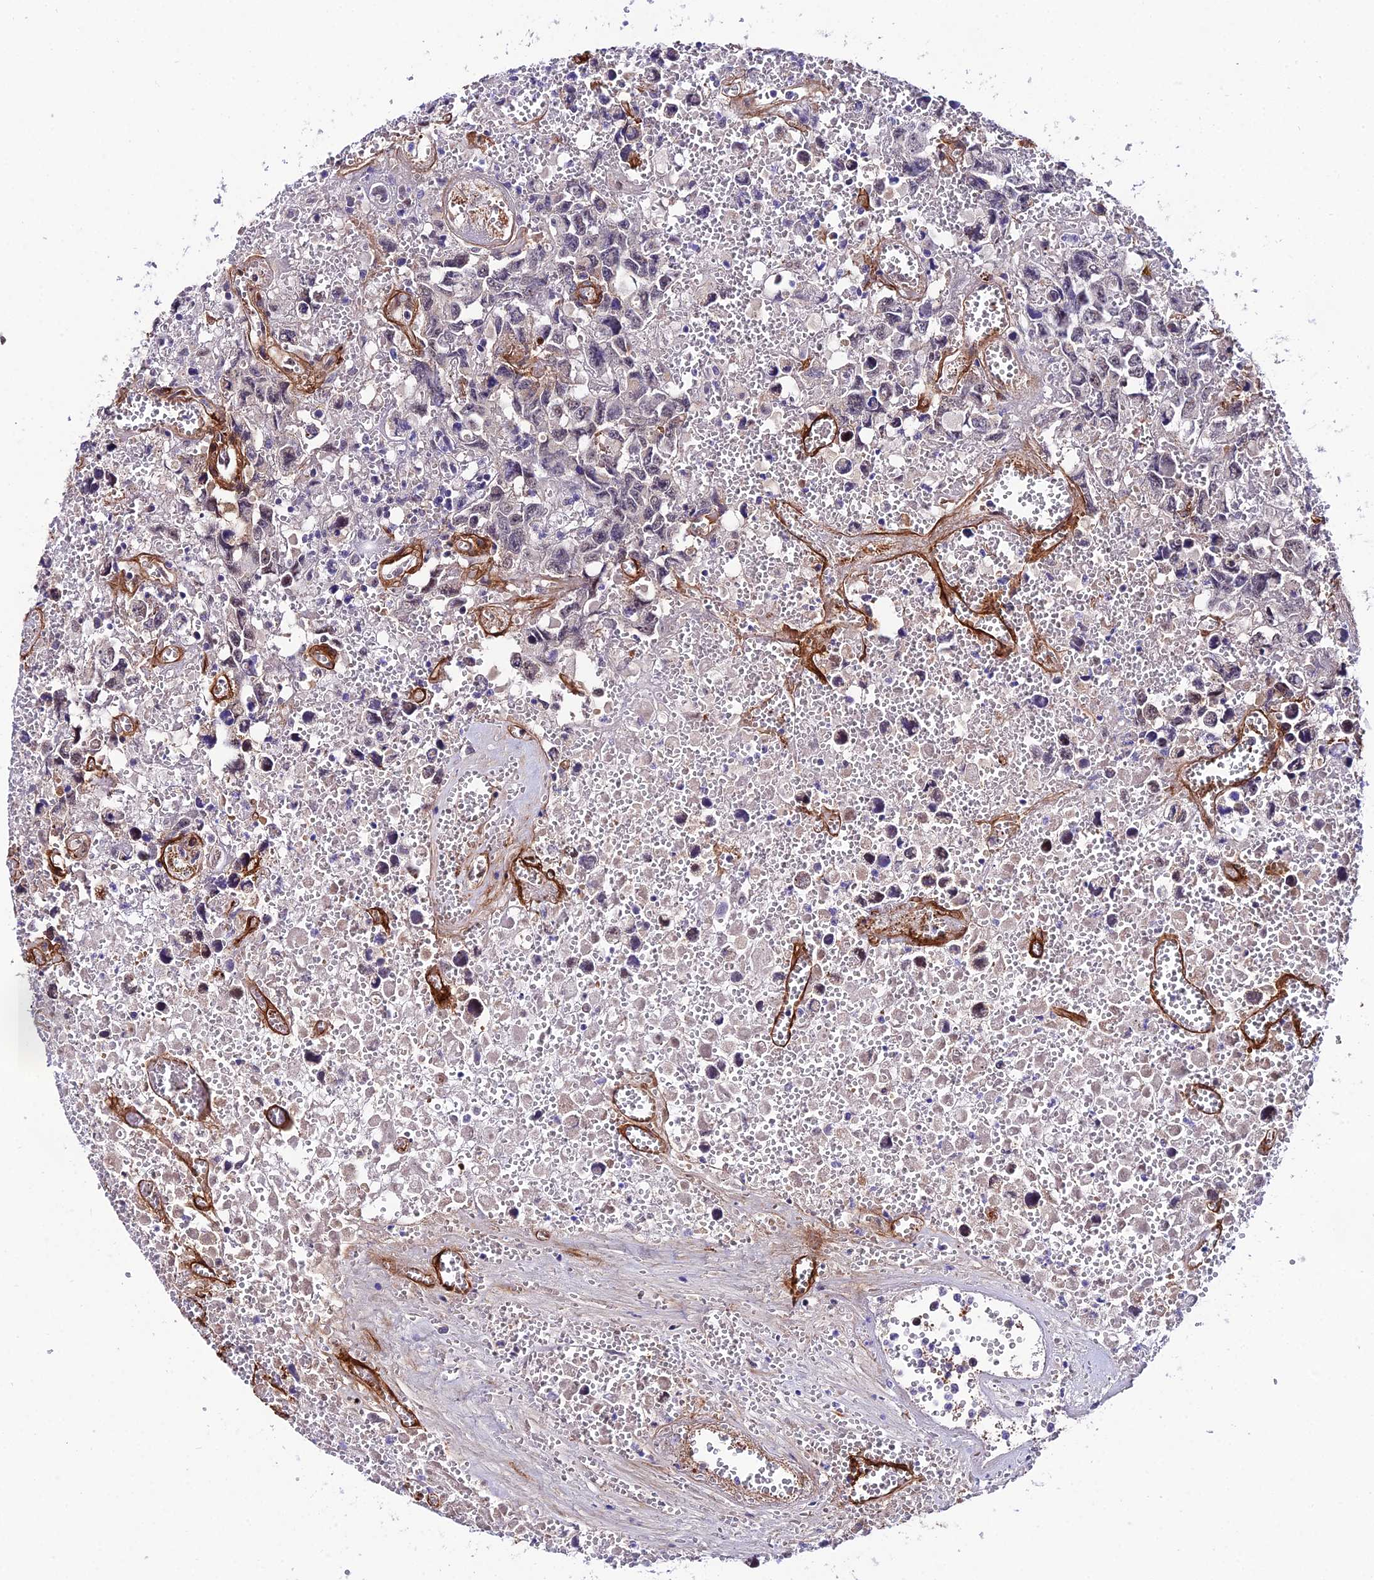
{"staining": {"intensity": "negative", "quantity": "none", "location": "none"}, "tissue": "testis cancer", "cell_type": "Tumor cells", "image_type": "cancer", "snomed": [{"axis": "morphology", "description": "Carcinoma, Embryonal, NOS"}, {"axis": "topography", "description": "Testis"}], "caption": "This is an immunohistochemistry histopathology image of testis embryonal carcinoma. There is no positivity in tumor cells.", "gene": "SYT15", "patient": {"sex": "male", "age": 31}}